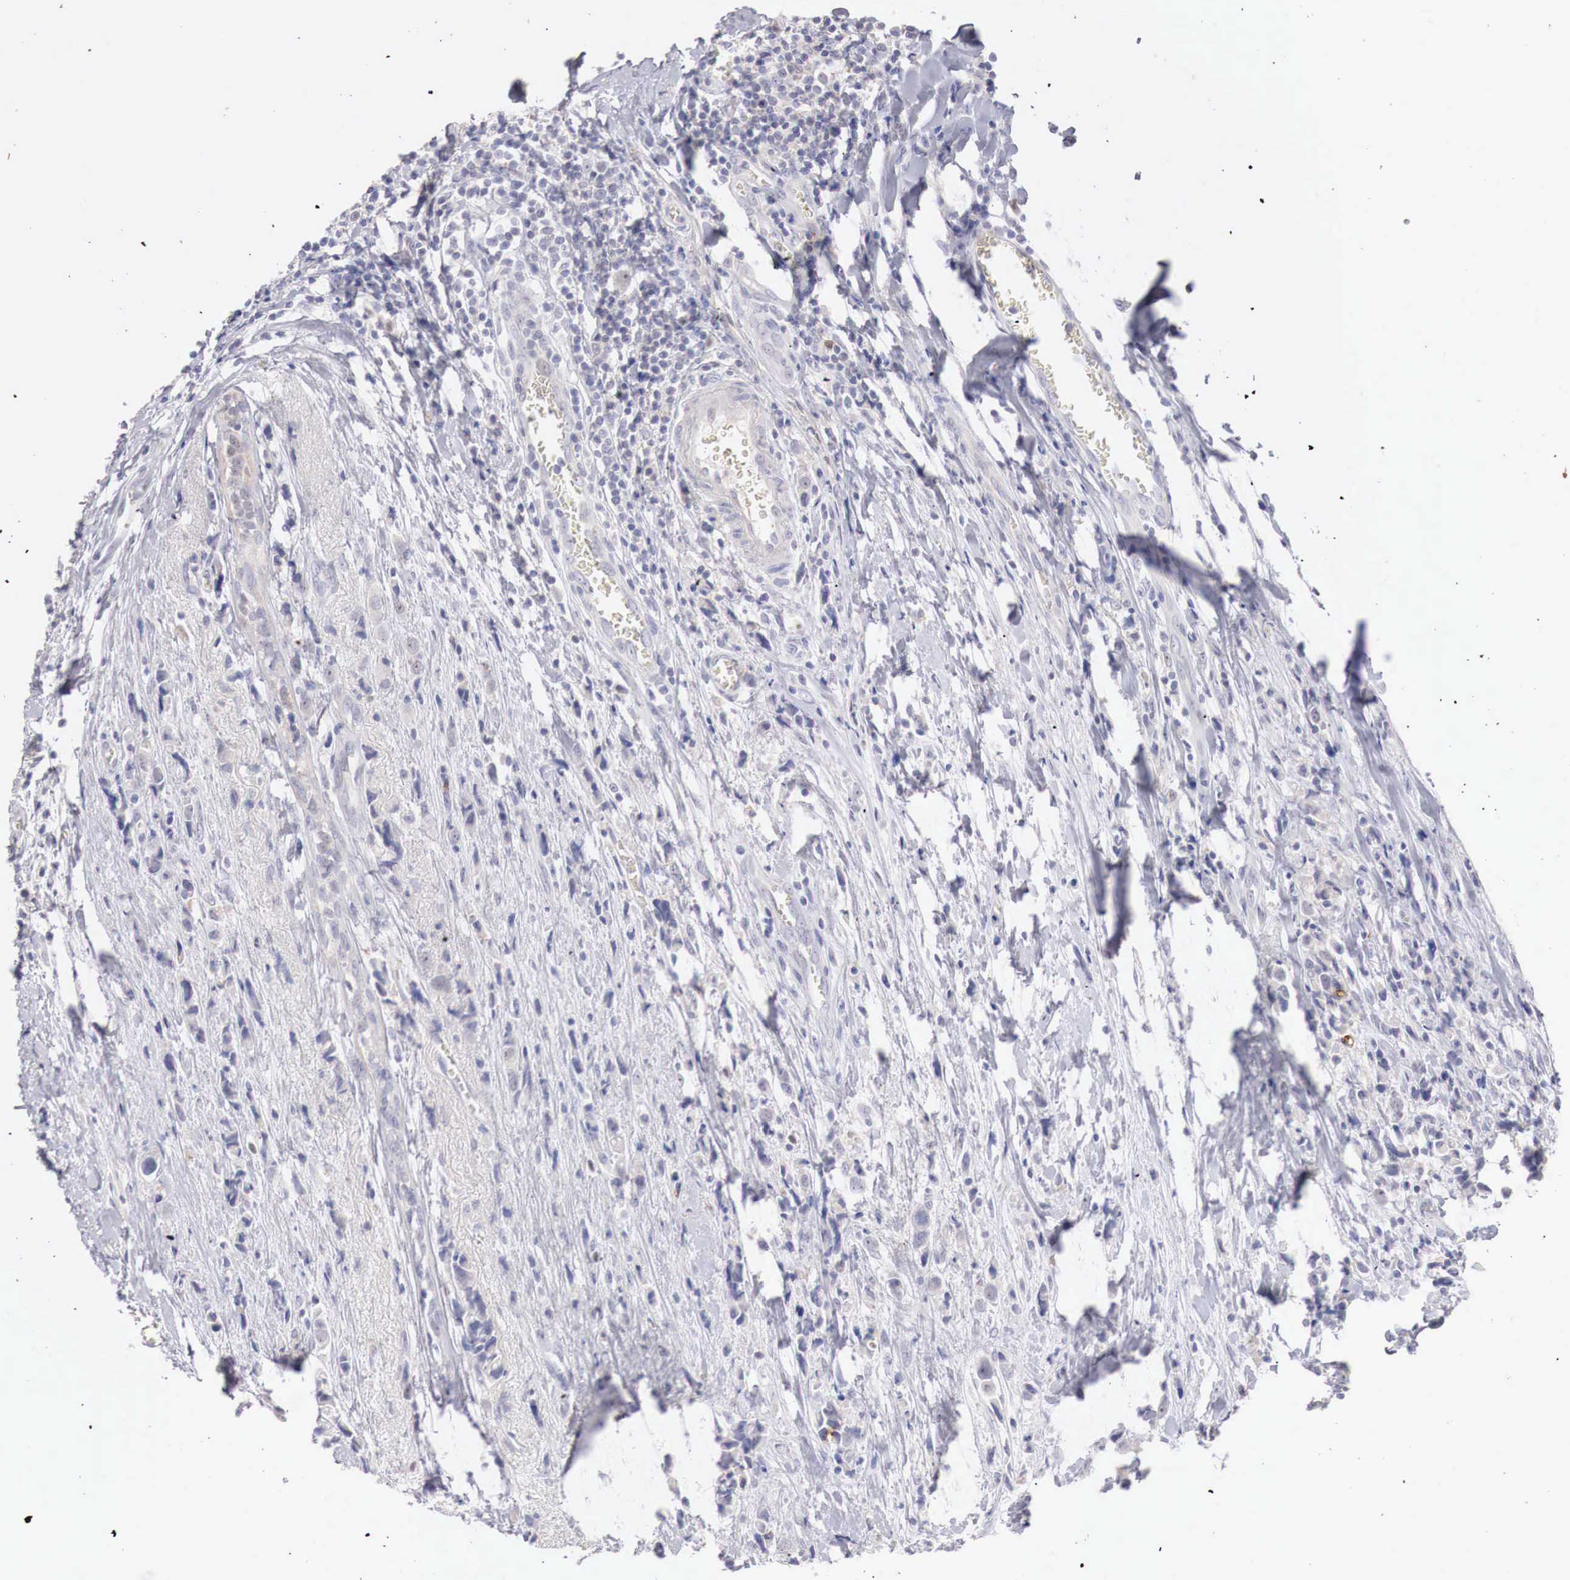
{"staining": {"intensity": "negative", "quantity": "none", "location": "none"}, "tissue": "breast cancer", "cell_type": "Tumor cells", "image_type": "cancer", "snomed": [{"axis": "morphology", "description": "Lobular carcinoma"}, {"axis": "topography", "description": "Breast"}], "caption": "Immunohistochemistry micrograph of neoplastic tissue: human lobular carcinoma (breast) stained with DAB reveals no significant protein staining in tumor cells.", "gene": "GATA1", "patient": {"sex": "female", "age": 57}}